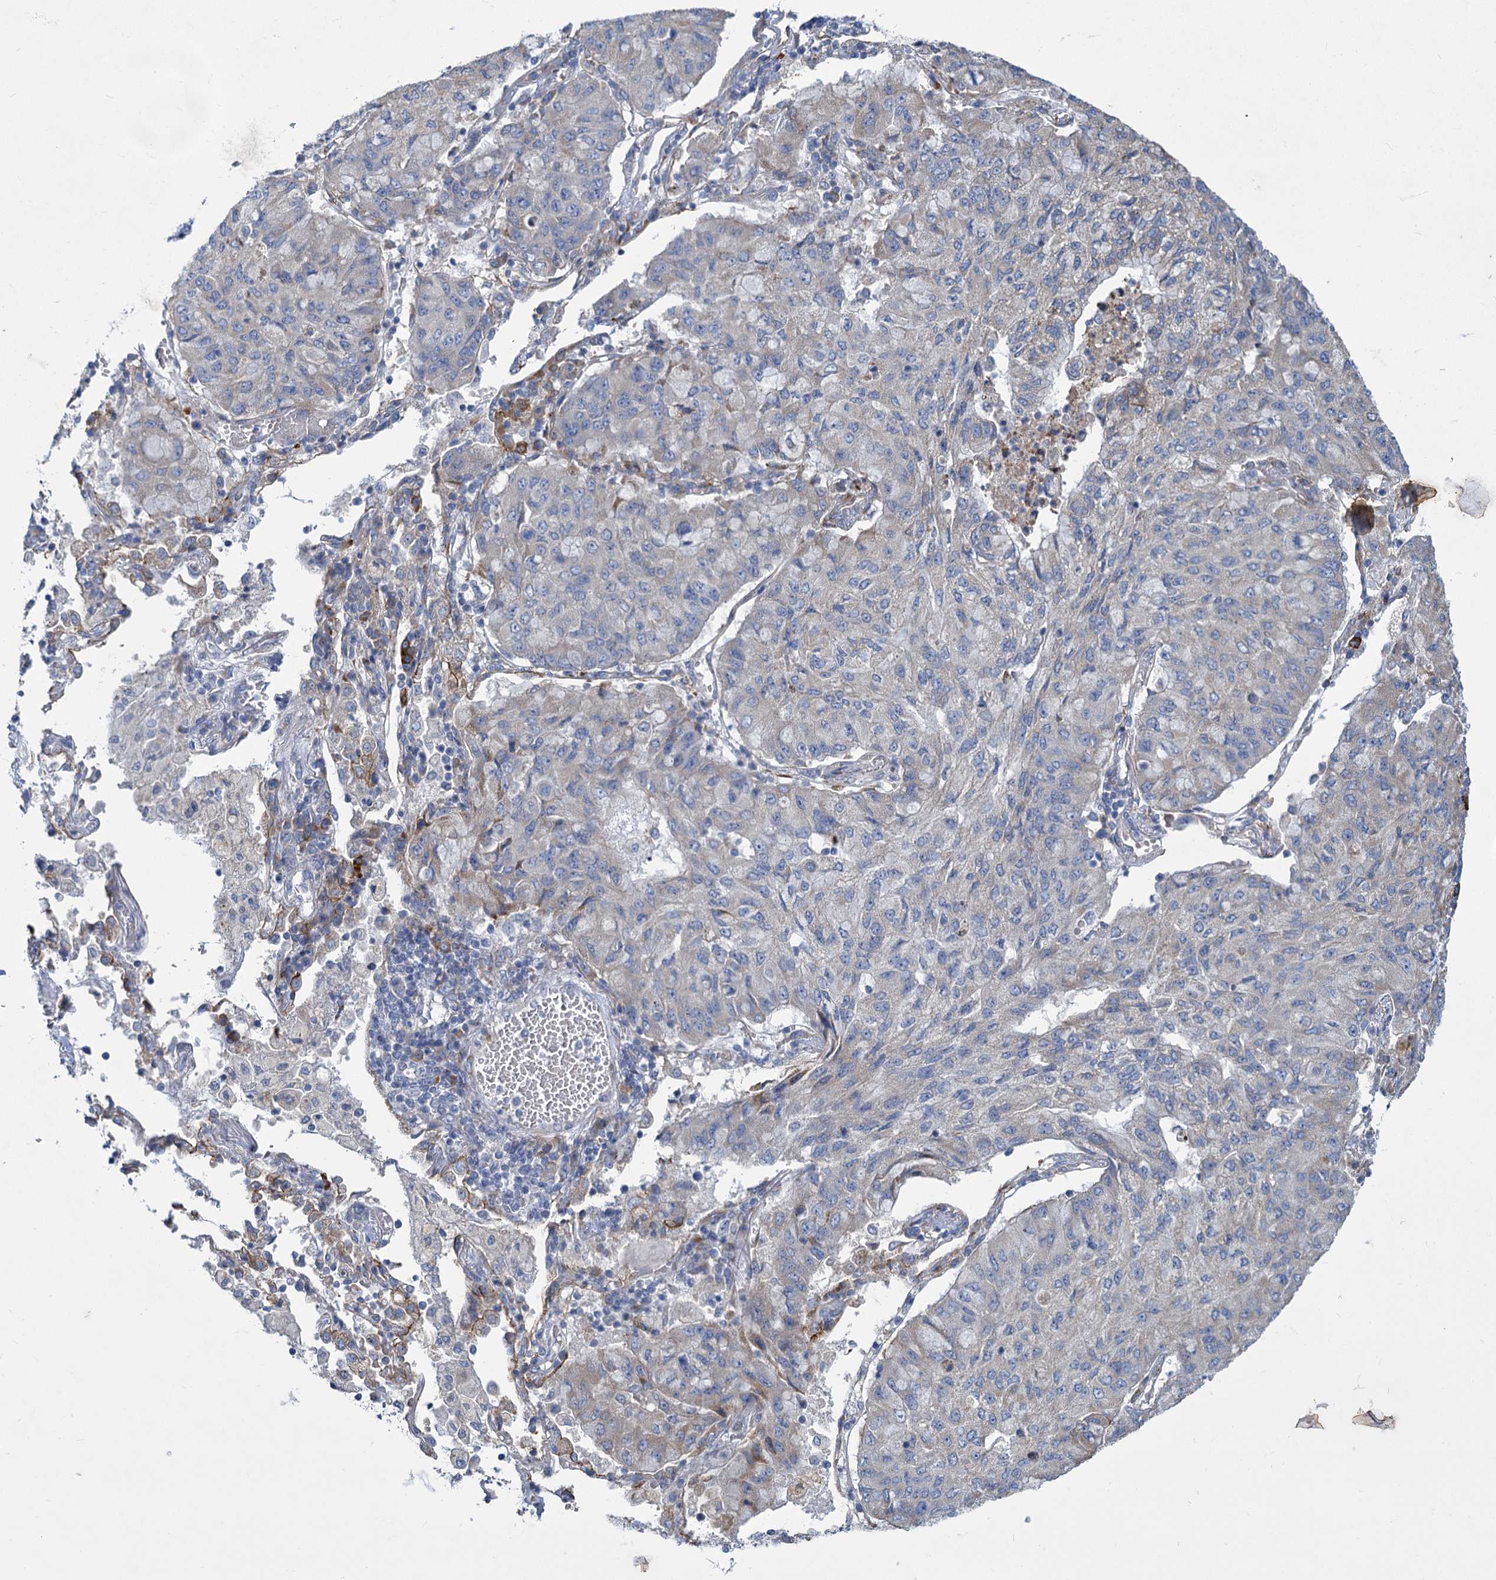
{"staining": {"intensity": "negative", "quantity": "none", "location": "none"}, "tissue": "lung cancer", "cell_type": "Tumor cells", "image_type": "cancer", "snomed": [{"axis": "morphology", "description": "Squamous cell carcinoma, NOS"}, {"axis": "topography", "description": "Lung"}], "caption": "Immunohistochemistry (IHC) micrograph of lung cancer (squamous cell carcinoma) stained for a protein (brown), which reveals no expression in tumor cells.", "gene": "PRSS35", "patient": {"sex": "male", "age": 74}}